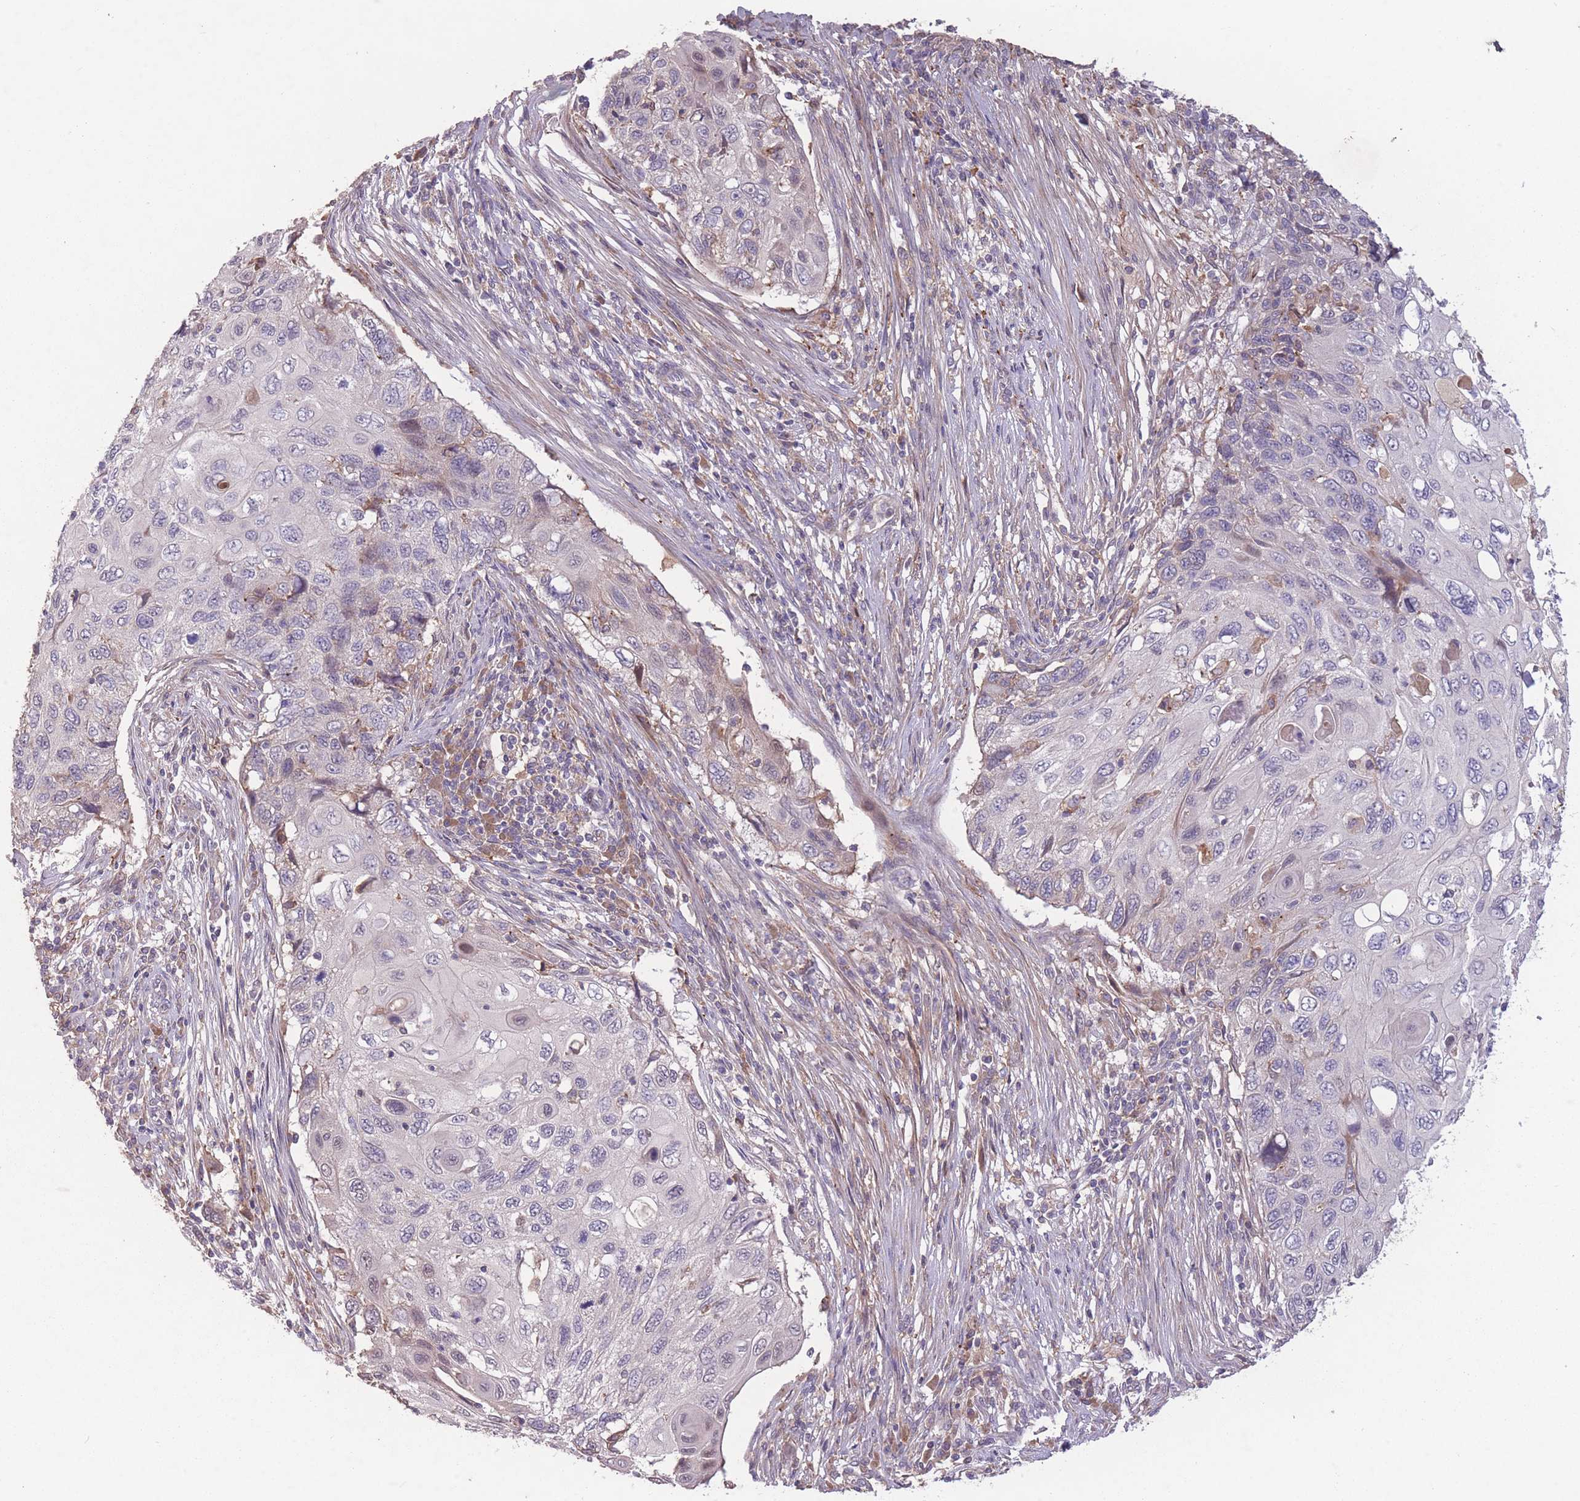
{"staining": {"intensity": "negative", "quantity": "none", "location": "none"}, "tissue": "cervical cancer", "cell_type": "Tumor cells", "image_type": "cancer", "snomed": [{"axis": "morphology", "description": "Squamous cell carcinoma, NOS"}, {"axis": "topography", "description": "Cervix"}], "caption": "Tumor cells are negative for protein expression in human cervical squamous cell carcinoma.", "gene": "OR2V2", "patient": {"sex": "female", "age": 70}}